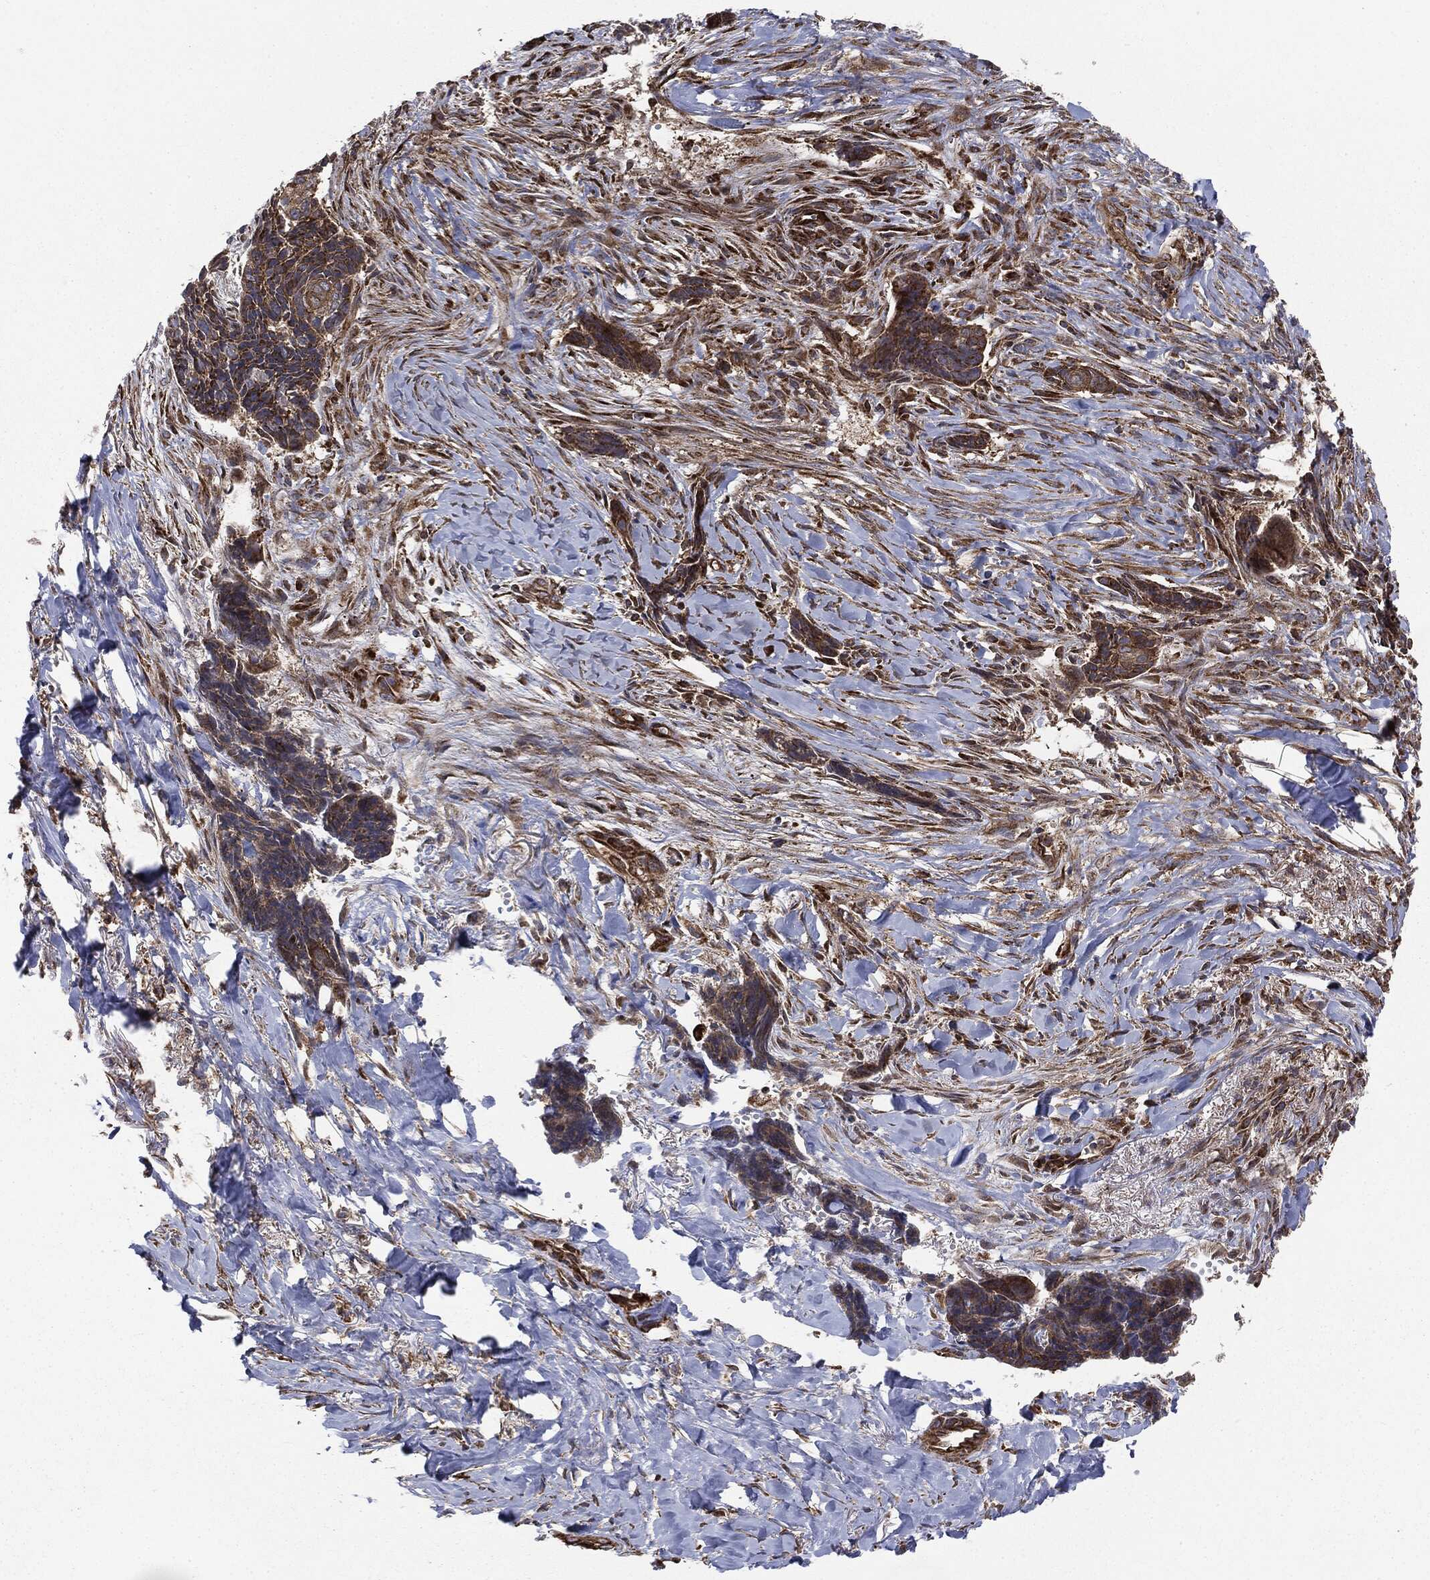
{"staining": {"intensity": "moderate", "quantity": "<25%", "location": "cytoplasmic/membranous"}, "tissue": "skin cancer", "cell_type": "Tumor cells", "image_type": "cancer", "snomed": [{"axis": "morphology", "description": "Basal cell carcinoma"}, {"axis": "topography", "description": "Skin"}], "caption": "Immunohistochemistry (IHC) (DAB (3,3'-diaminobenzidine)) staining of human basal cell carcinoma (skin) displays moderate cytoplasmic/membranous protein staining in approximately <25% of tumor cells. (Brightfield microscopy of DAB IHC at high magnification).", "gene": "CYLD", "patient": {"sex": "male", "age": 86}}